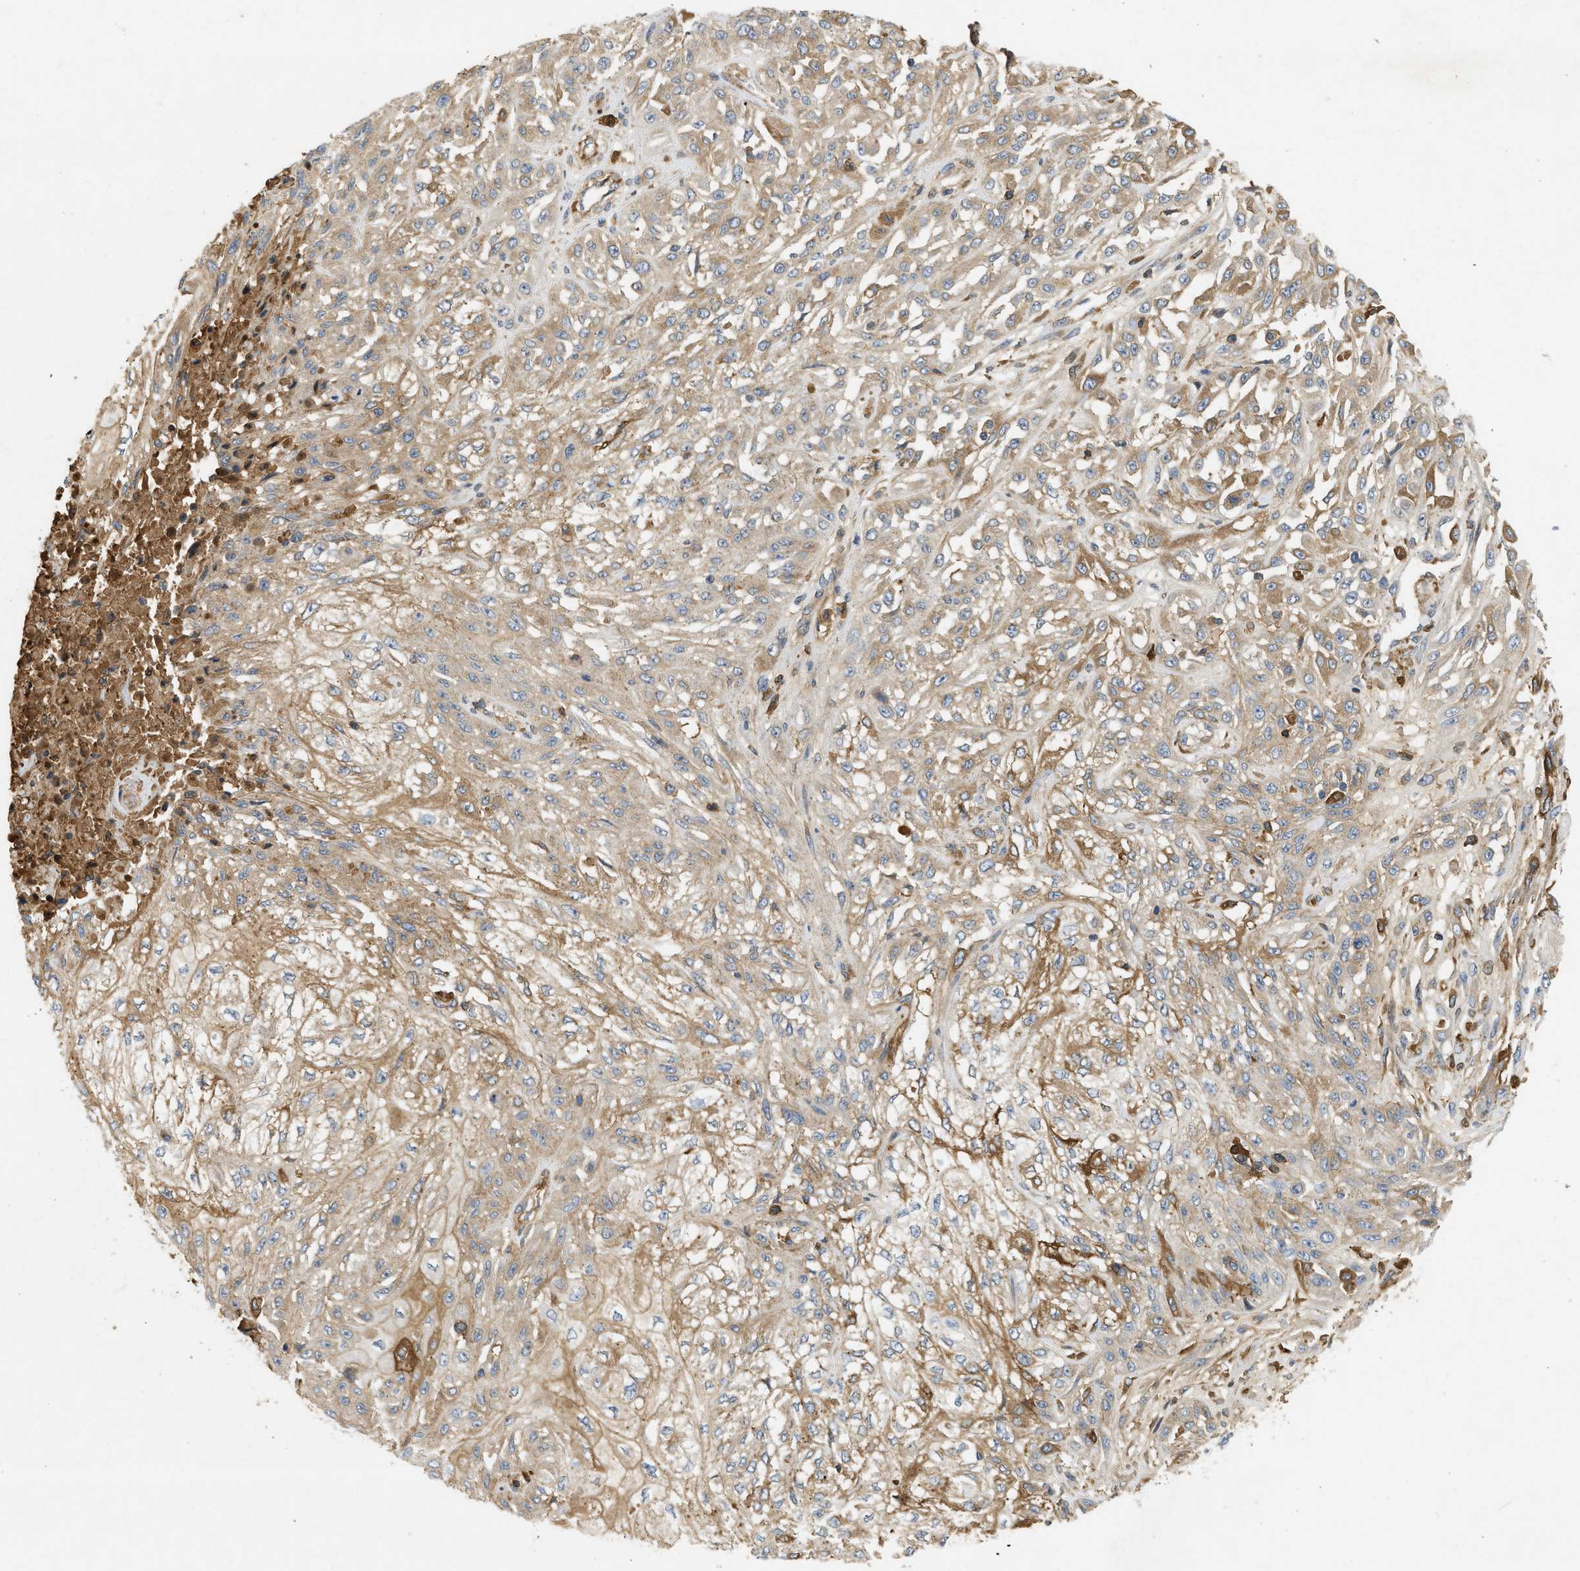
{"staining": {"intensity": "moderate", "quantity": ">75%", "location": "cytoplasmic/membranous"}, "tissue": "skin cancer", "cell_type": "Tumor cells", "image_type": "cancer", "snomed": [{"axis": "morphology", "description": "Squamous cell carcinoma, NOS"}, {"axis": "morphology", "description": "Squamous cell carcinoma, metastatic, NOS"}, {"axis": "topography", "description": "Skin"}, {"axis": "topography", "description": "Lymph node"}], "caption": "Immunohistochemistry image of skin metastatic squamous cell carcinoma stained for a protein (brown), which demonstrates medium levels of moderate cytoplasmic/membranous expression in about >75% of tumor cells.", "gene": "F8", "patient": {"sex": "male", "age": 75}}